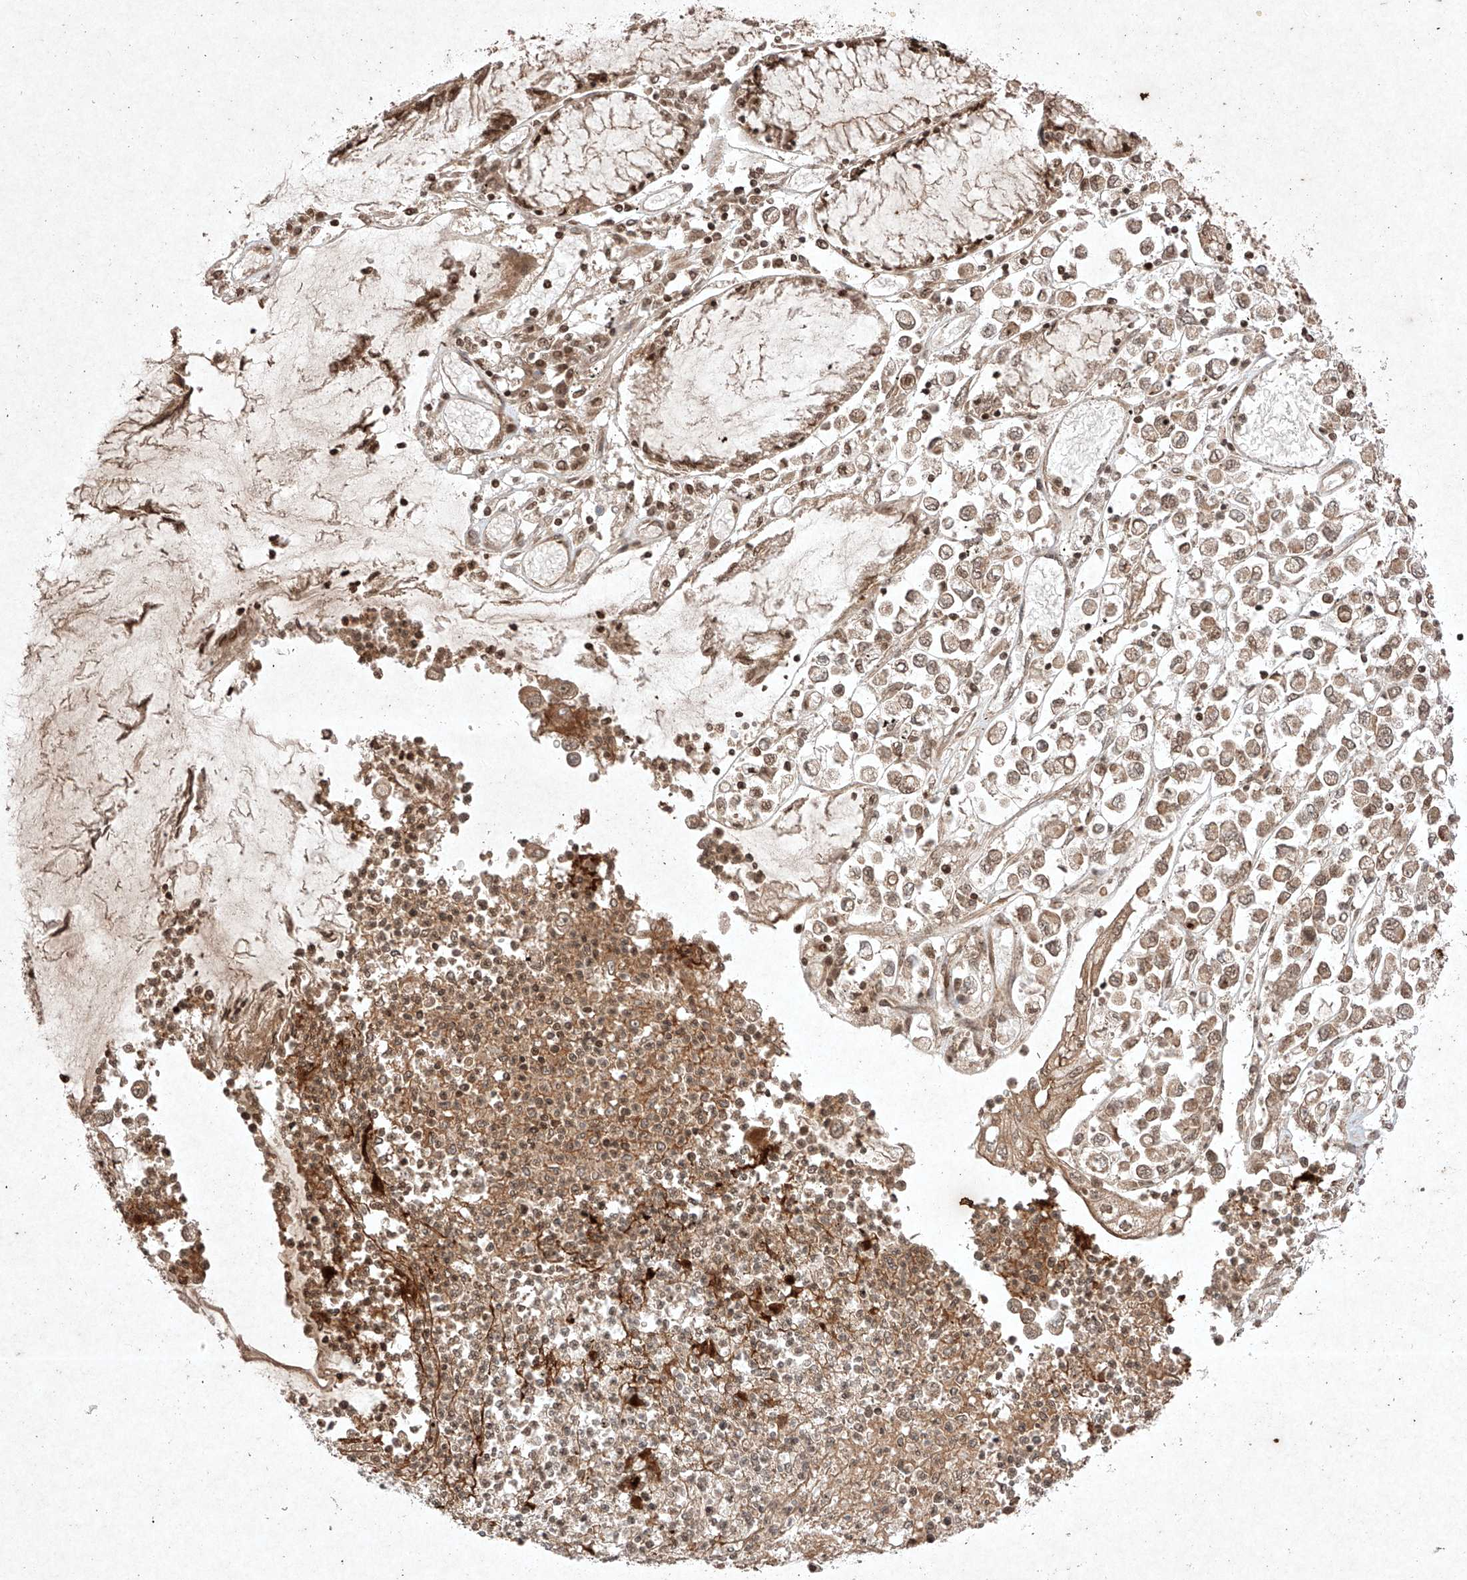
{"staining": {"intensity": "weak", "quantity": ">75%", "location": "cytoplasmic/membranous"}, "tissue": "stomach cancer", "cell_type": "Tumor cells", "image_type": "cancer", "snomed": [{"axis": "morphology", "description": "Adenocarcinoma, NOS"}, {"axis": "topography", "description": "Stomach"}], "caption": "DAB immunohistochemical staining of human stomach cancer displays weak cytoplasmic/membranous protein staining in about >75% of tumor cells.", "gene": "RNF31", "patient": {"sex": "female", "age": 76}}